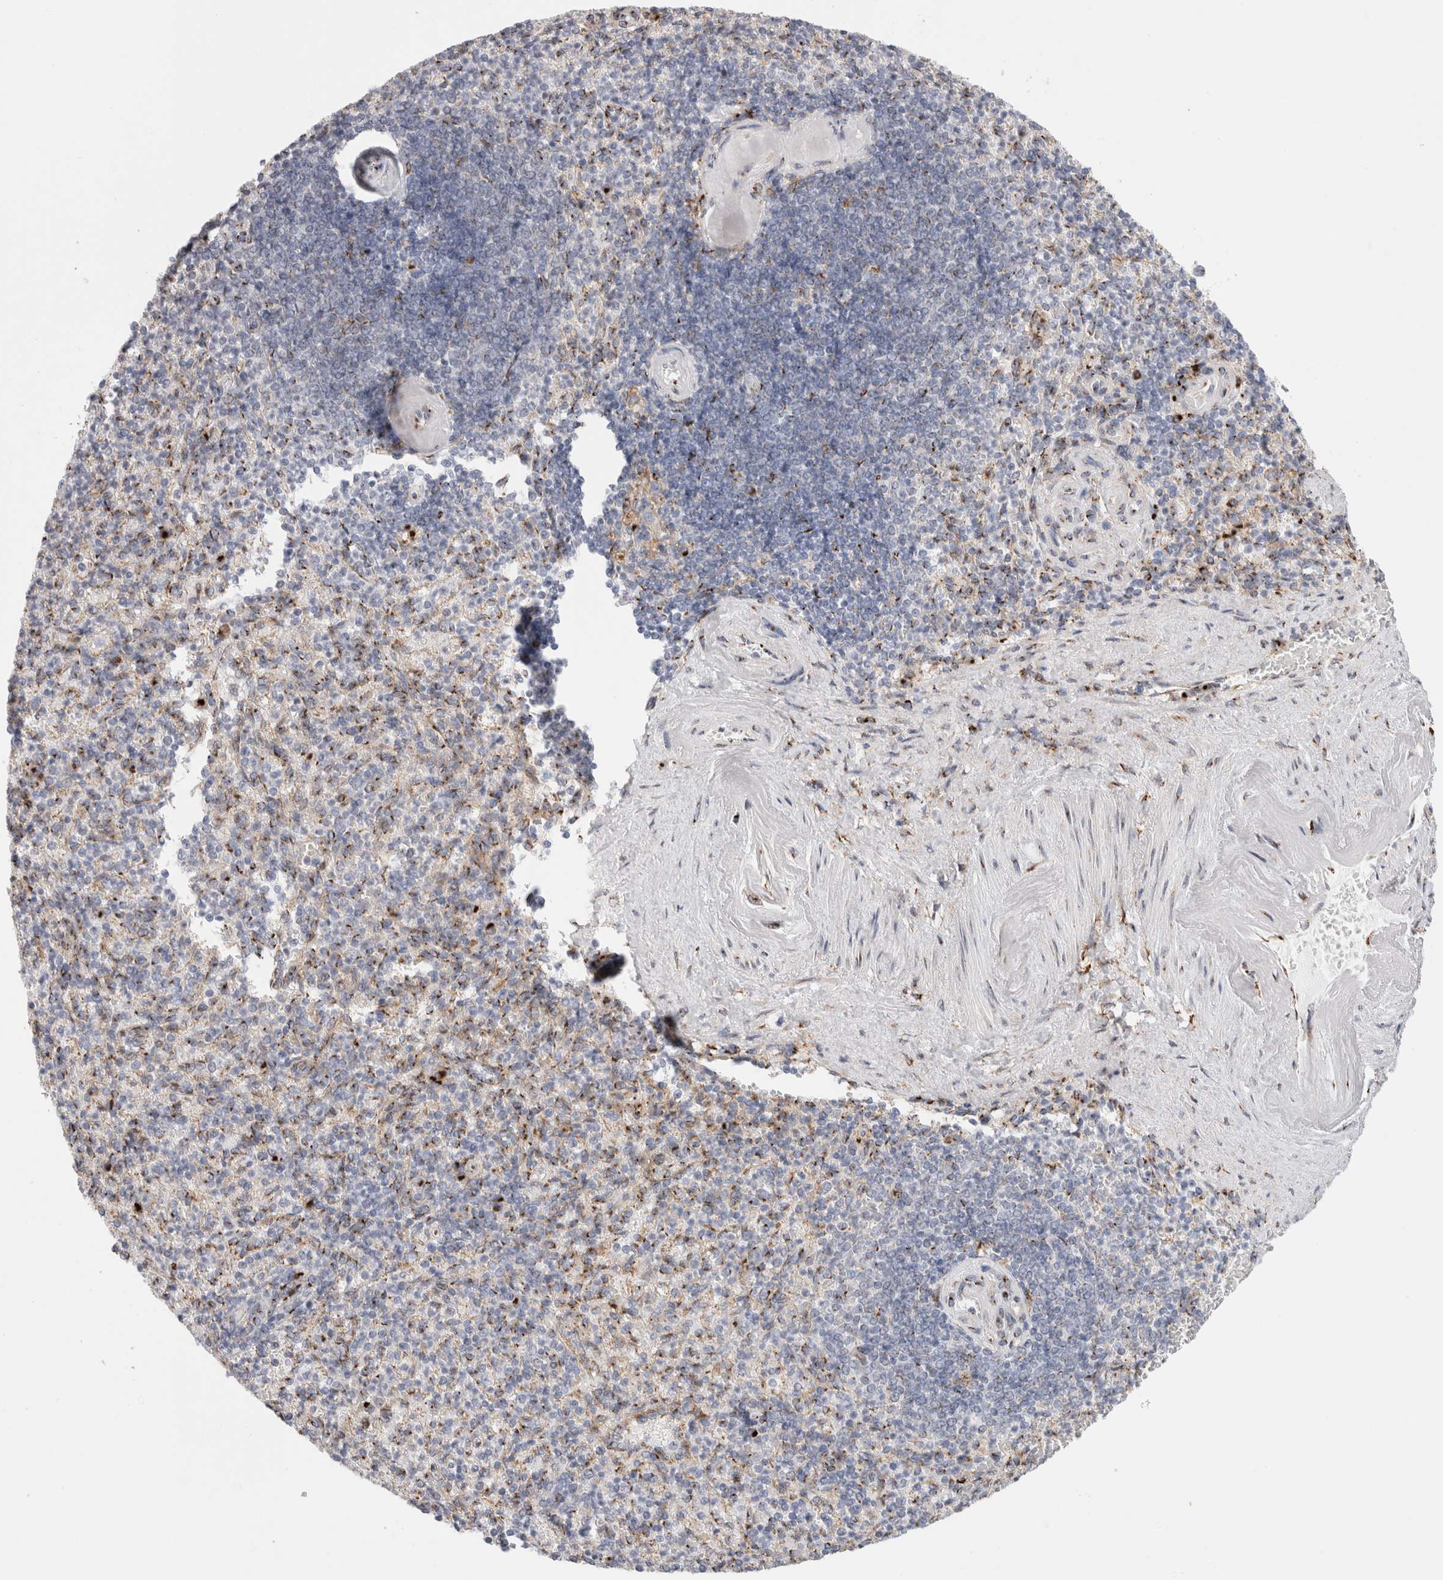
{"staining": {"intensity": "moderate", "quantity": "25%-75%", "location": "cytoplasmic/membranous"}, "tissue": "spleen", "cell_type": "Cells in red pulp", "image_type": "normal", "snomed": [{"axis": "morphology", "description": "Normal tissue, NOS"}, {"axis": "topography", "description": "Spleen"}], "caption": "High-power microscopy captured an IHC histopathology image of benign spleen, revealing moderate cytoplasmic/membranous expression in approximately 25%-75% of cells in red pulp.", "gene": "MCFD2", "patient": {"sex": "female", "age": 74}}